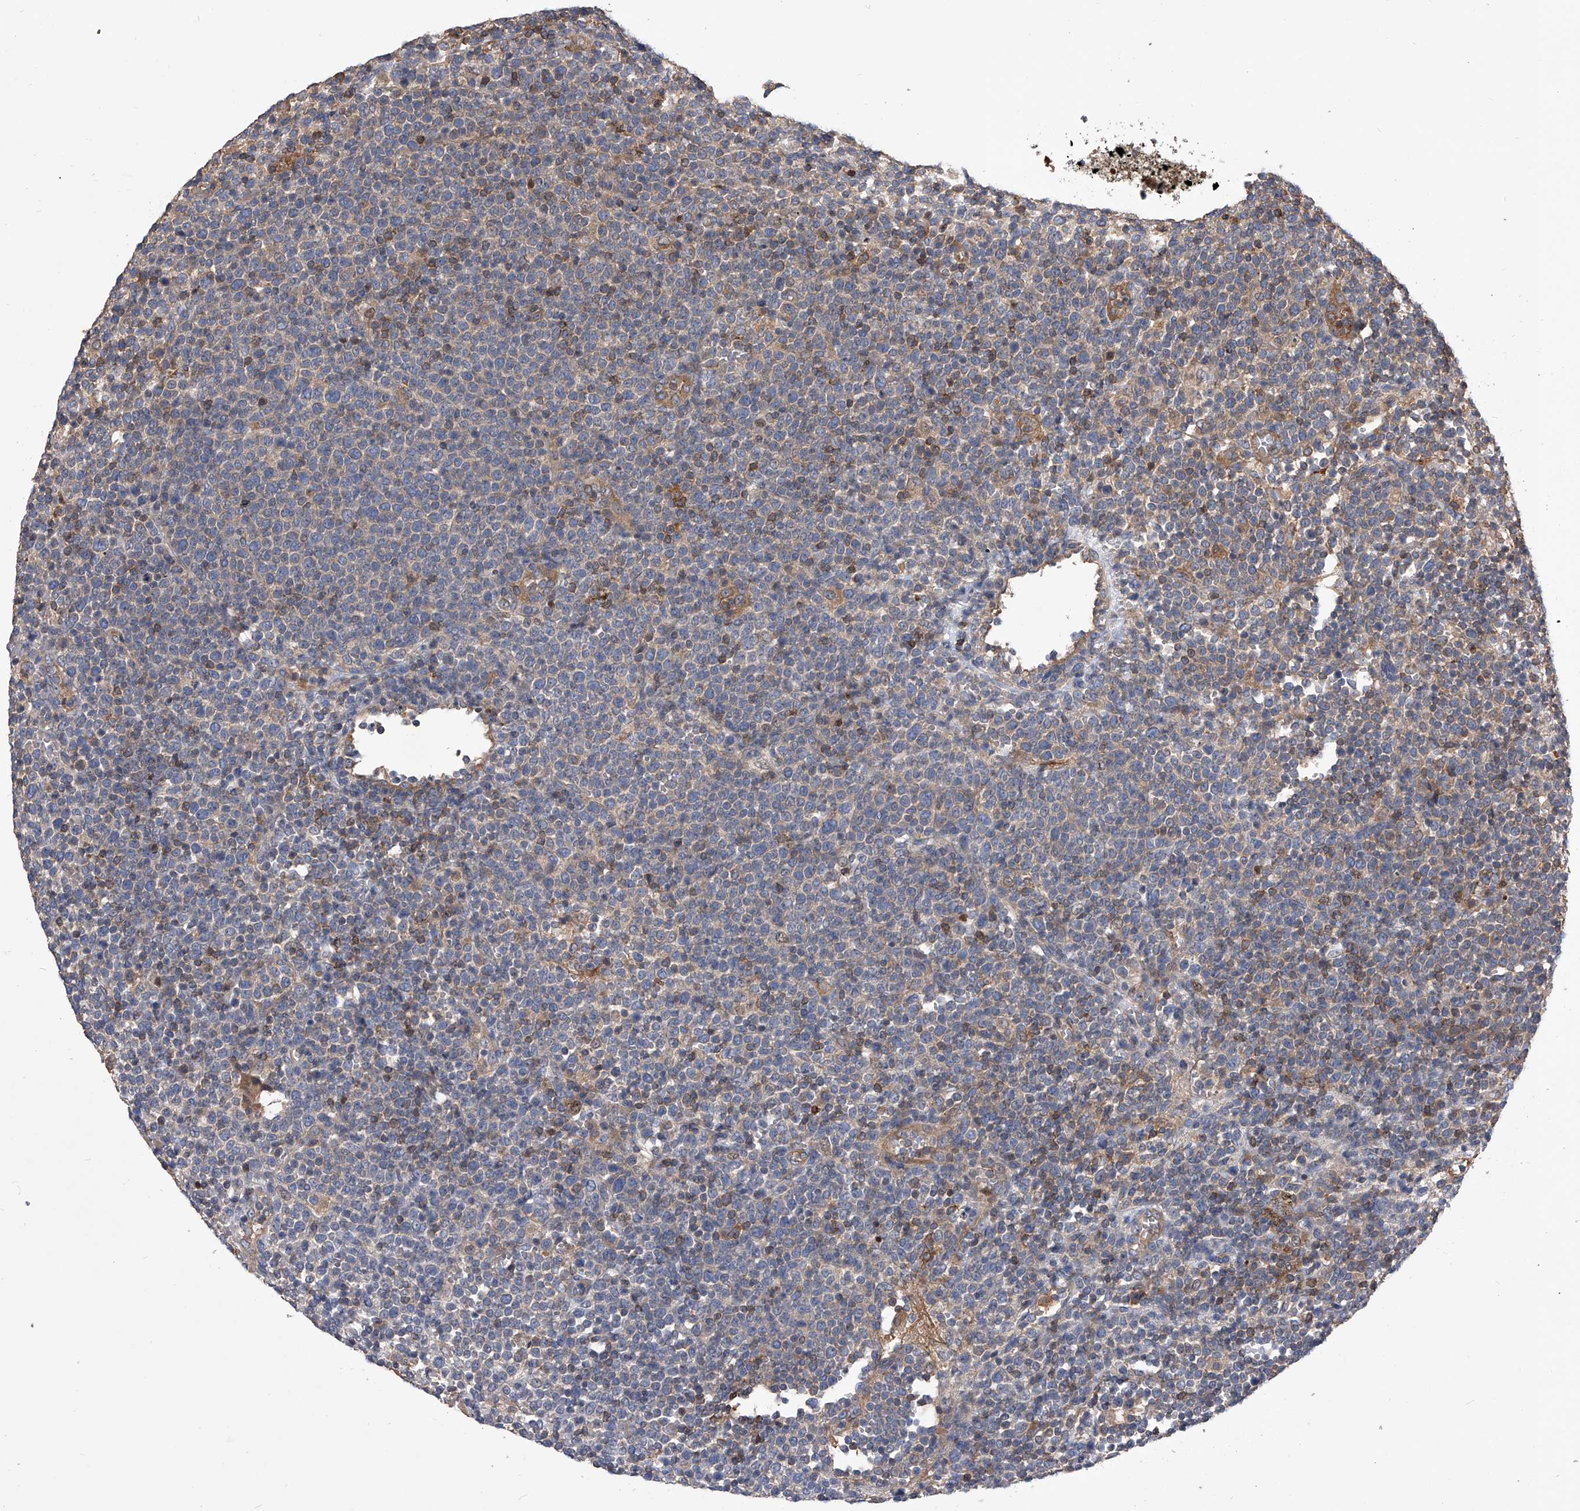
{"staining": {"intensity": "weak", "quantity": "25%-75%", "location": "cytoplasmic/membranous"}, "tissue": "lymphoma", "cell_type": "Tumor cells", "image_type": "cancer", "snomed": [{"axis": "morphology", "description": "Malignant lymphoma, non-Hodgkin's type, High grade"}, {"axis": "topography", "description": "Lymph node"}], "caption": "A photomicrograph of human high-grade malignant lymphoma, non-Hodgkin's type stained for a protein reveals weak cytoplasmic/membranous brown staining in tumor cells. (DAB (3,3'-diaminobenzidine) IHC with brightfield microscopy, high magnification).", "gene": "CUL7", "patient": {"sex": "male", "age": 61}}